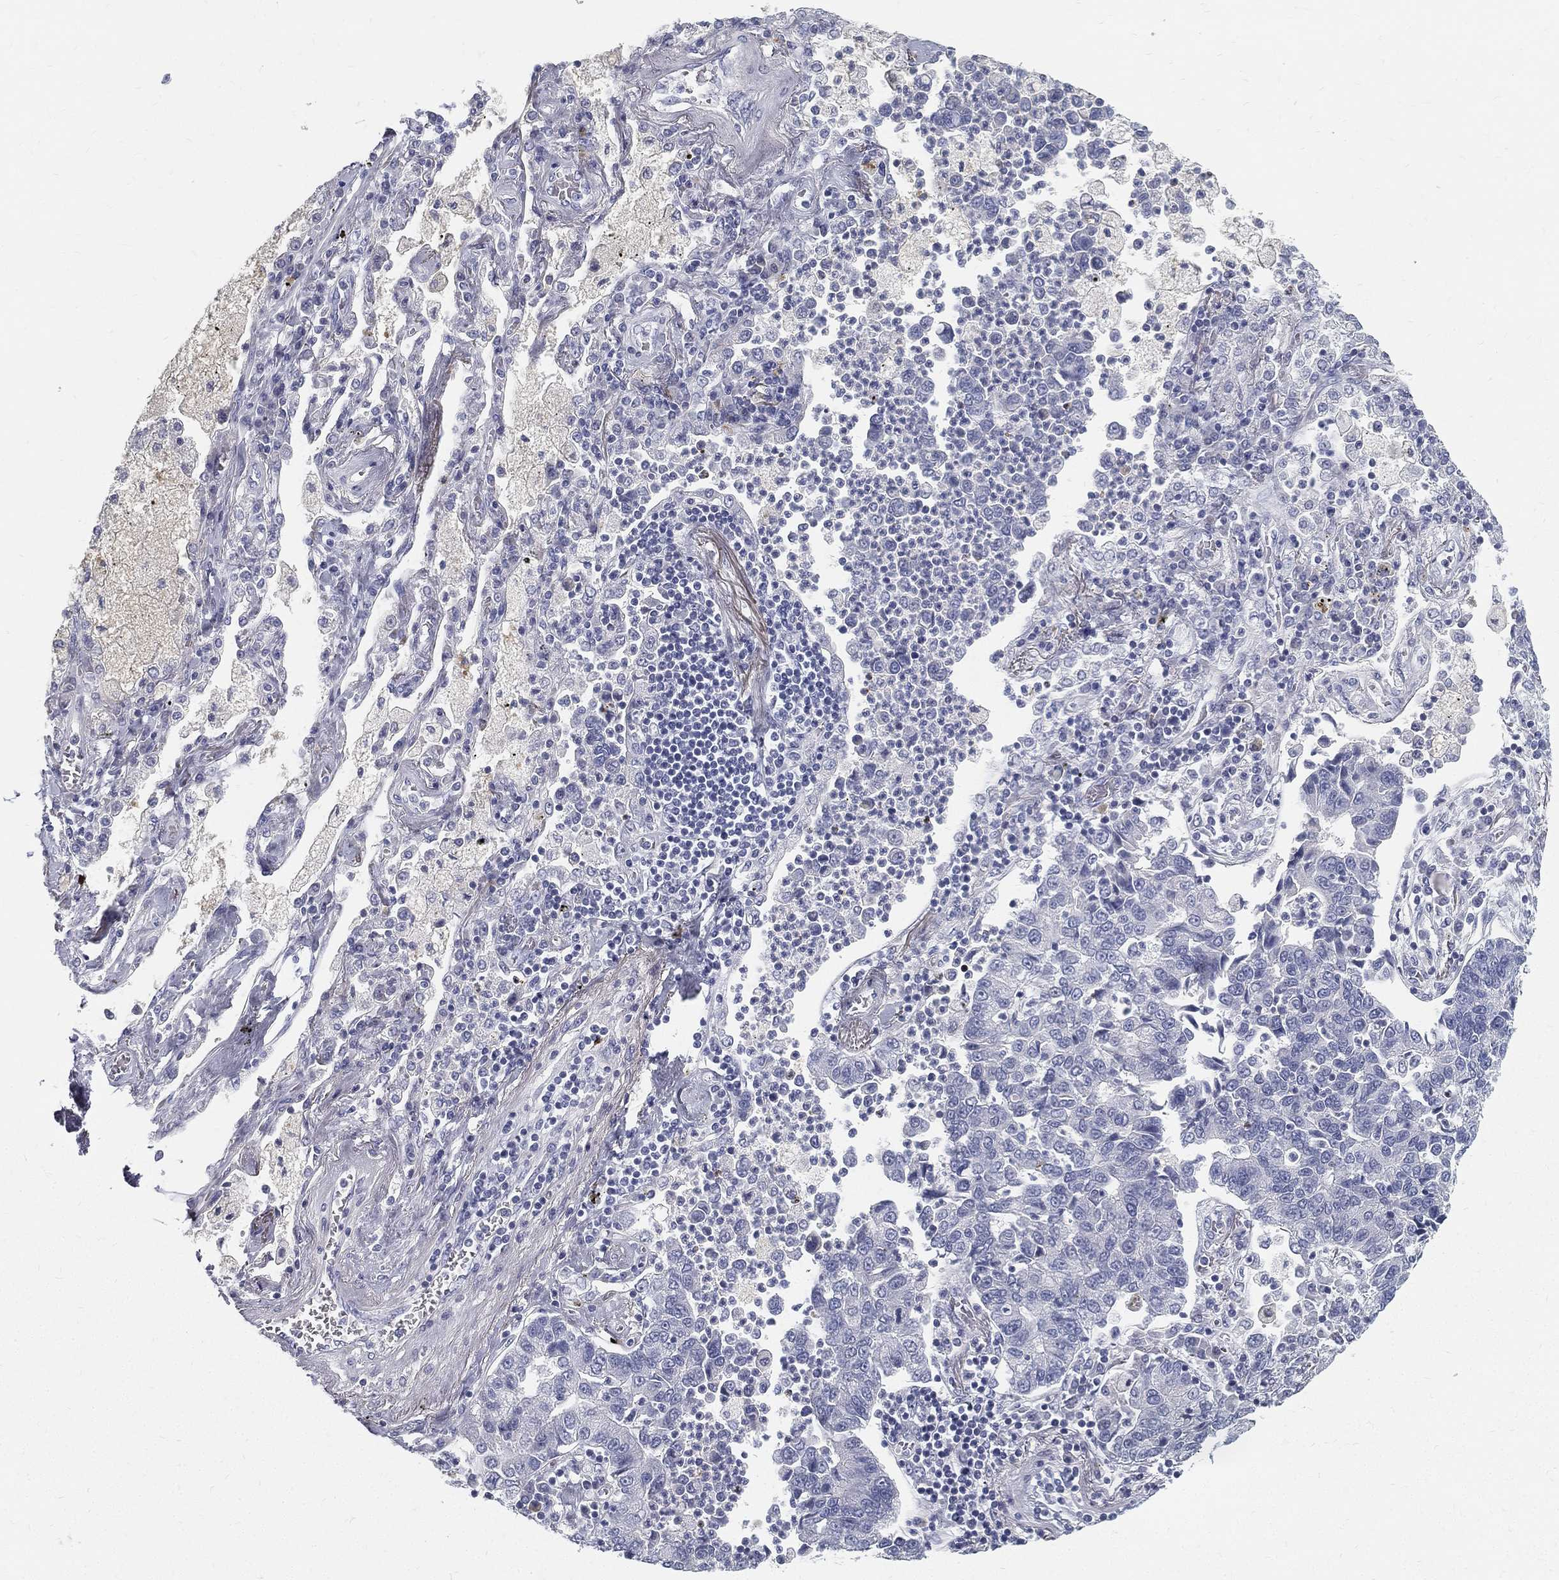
{"staining": {"intensity": "negative", "quantity": "none", "location": "none"}, "tissue": "lung cancer", "cell_type": "Tumor cells", "image_type": "cancer", "snomed": [{"axis": "morphology", "description": "Adenocarcinoma, NOS"}, {"axis": "topography", "description": "Lung"}], "caption": "This is a histopathology image of immunohistochemistry staining of lung cancer, which shows no staining in tumor cells.", "gene": "SPPL2C", "patient": {"sex": "female", "age": 57}}